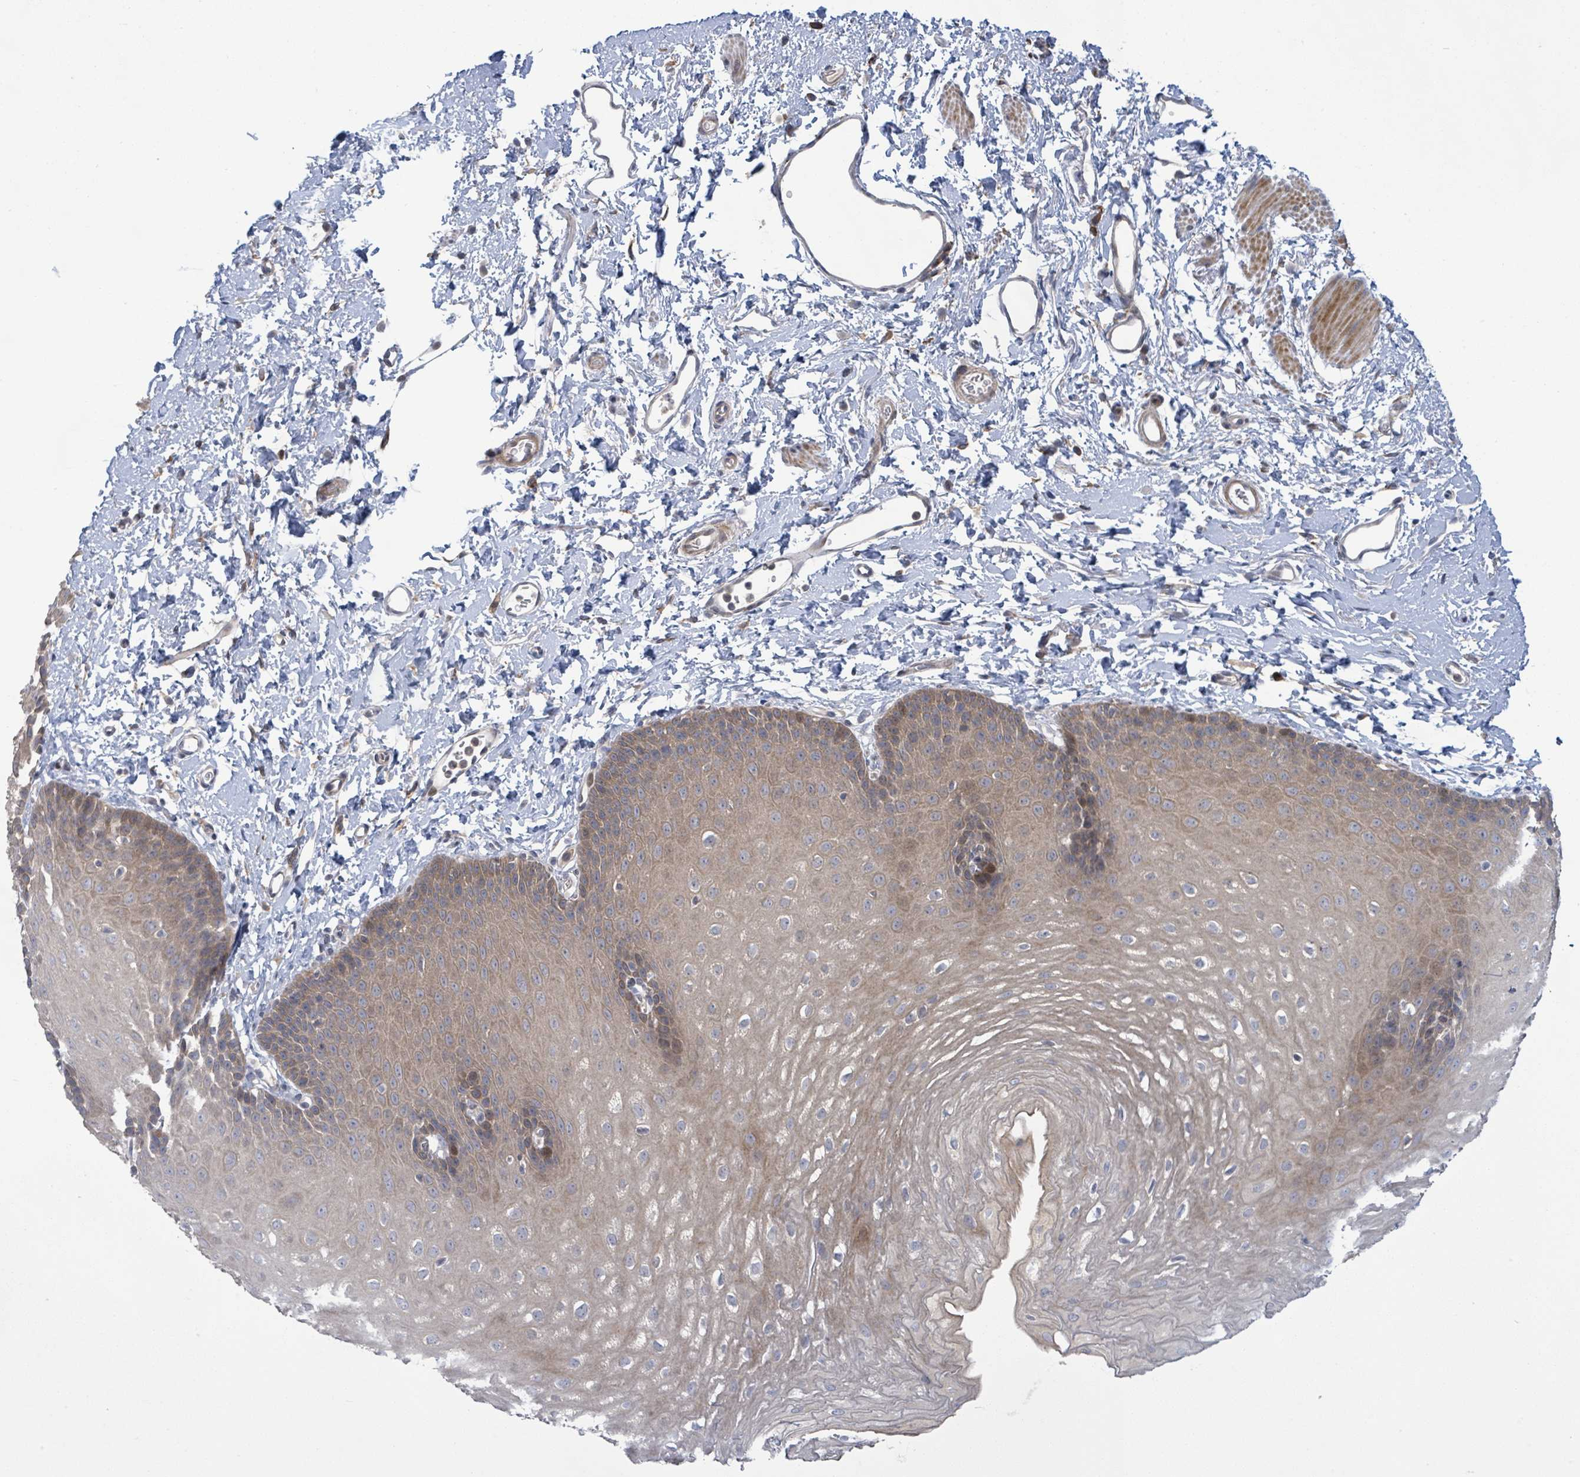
{"staining": {"intensity": "weak", "quantity": "25%-75%", "location": "cytoplasmic/membranous"}, "tissue": "esophagus", "cell_type": "Squamous epithelial cells", "image_type": "normal", "snomed": [{"axis": "morphology", "description": "Normal tissue, NOS"}, {"axis": "topography", "description": "Esophagus"}], "caption": "The micrograph displays immunohistochemical staining of unremarkable esophagus. There is weak cytoplasmic/membranous staining is identified in about 25%-75% of squamous epithelial cells.", "gene": "SLIT3", "patient": {"sex": "male", "age": 70}}